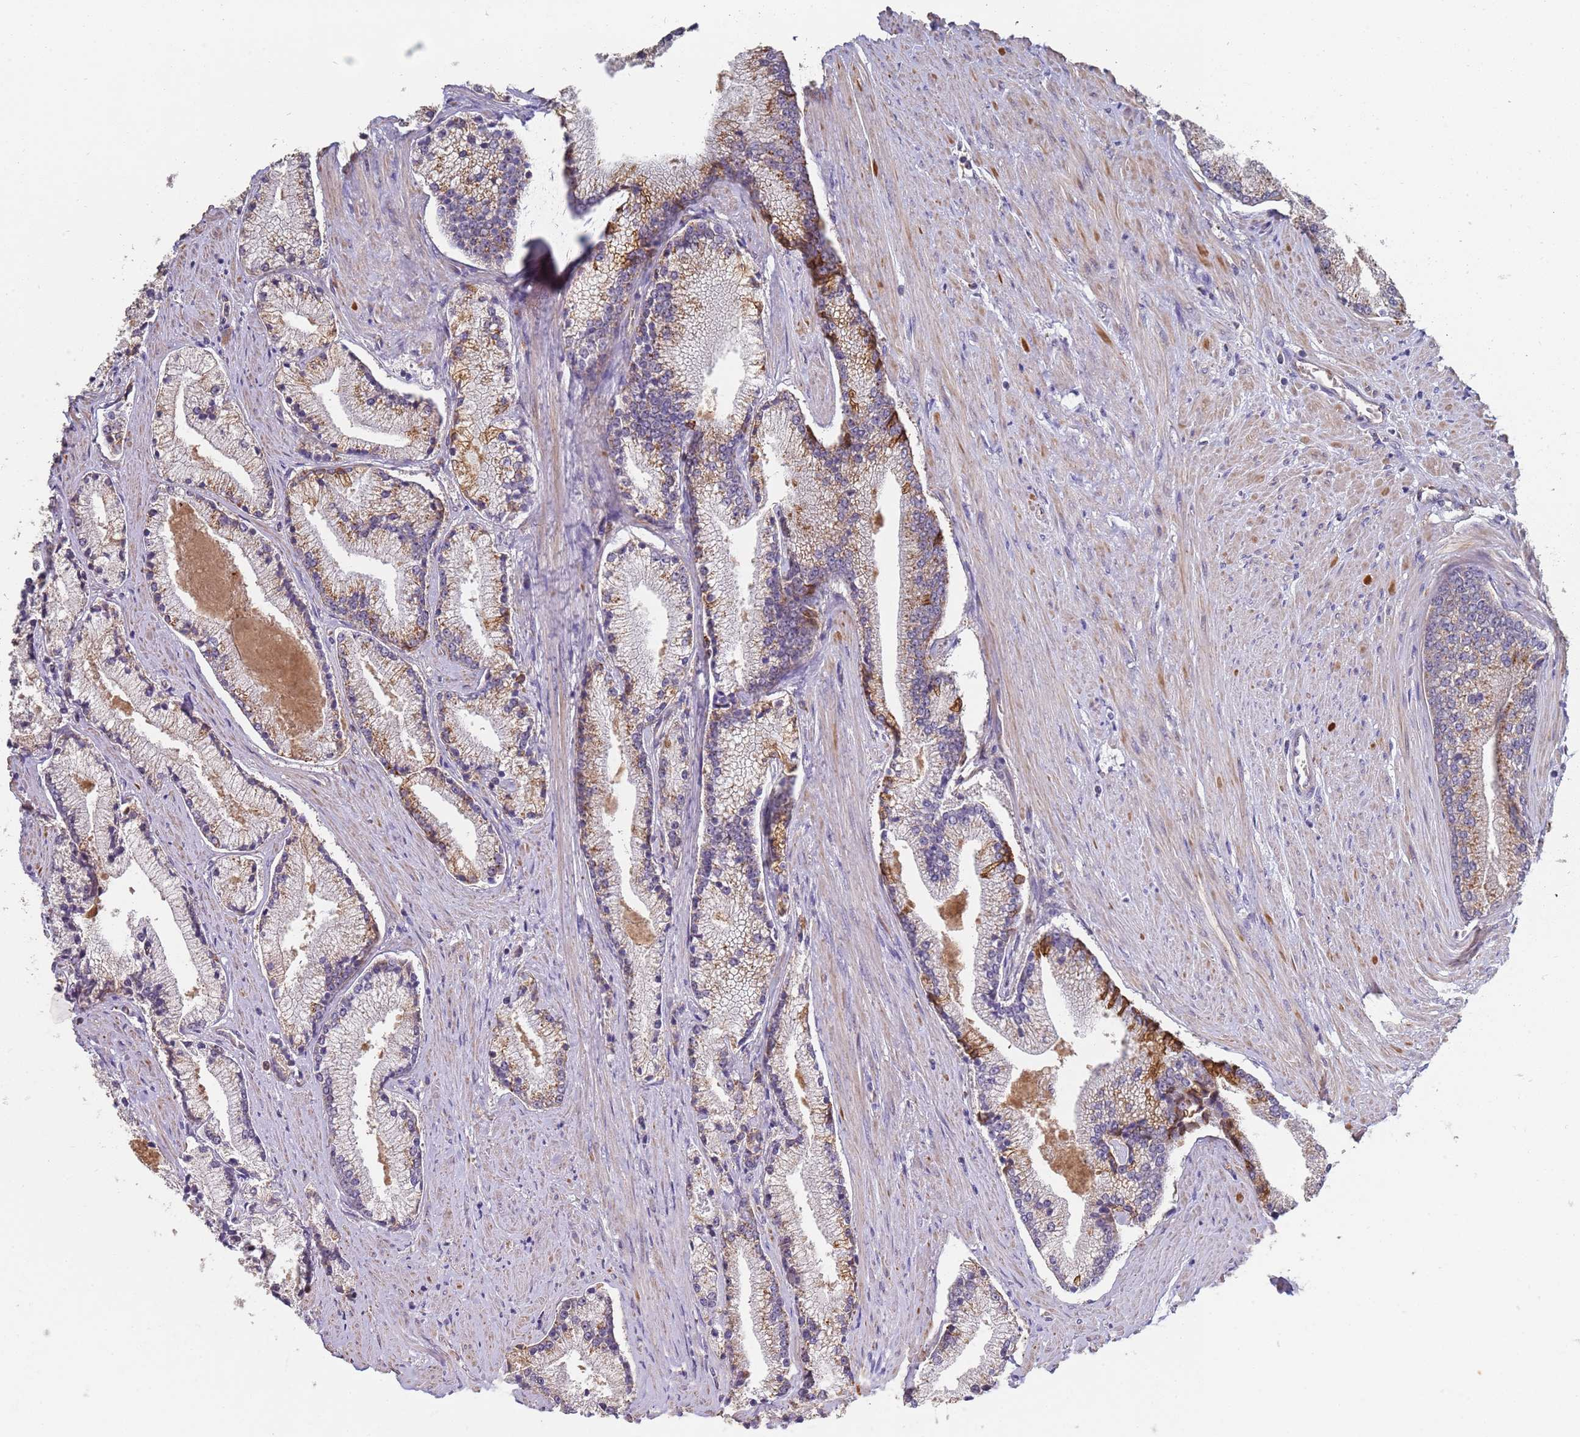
{"staining": {"intensity": "moderate", "quantity": "<25%", "location": "cytoplasmic/membranous"}, "tissue": "prostate cancer", "cell_type": "Tumor cells", "image_type": "cancer", "snomed": [{"axis": "morphology", "description": "Adenocarcinoma, High grade"}, {"axis": "topography", "description": "Prostate"}], "caption": "Protein staining demonstrates moderate cytoplasmic/membranous expression in approximately <25% of tumor cells in high-grade adenocarcinoma (prostate).", "gene": "ABCB6", "patient": {"sex": "male", "age": 67}}